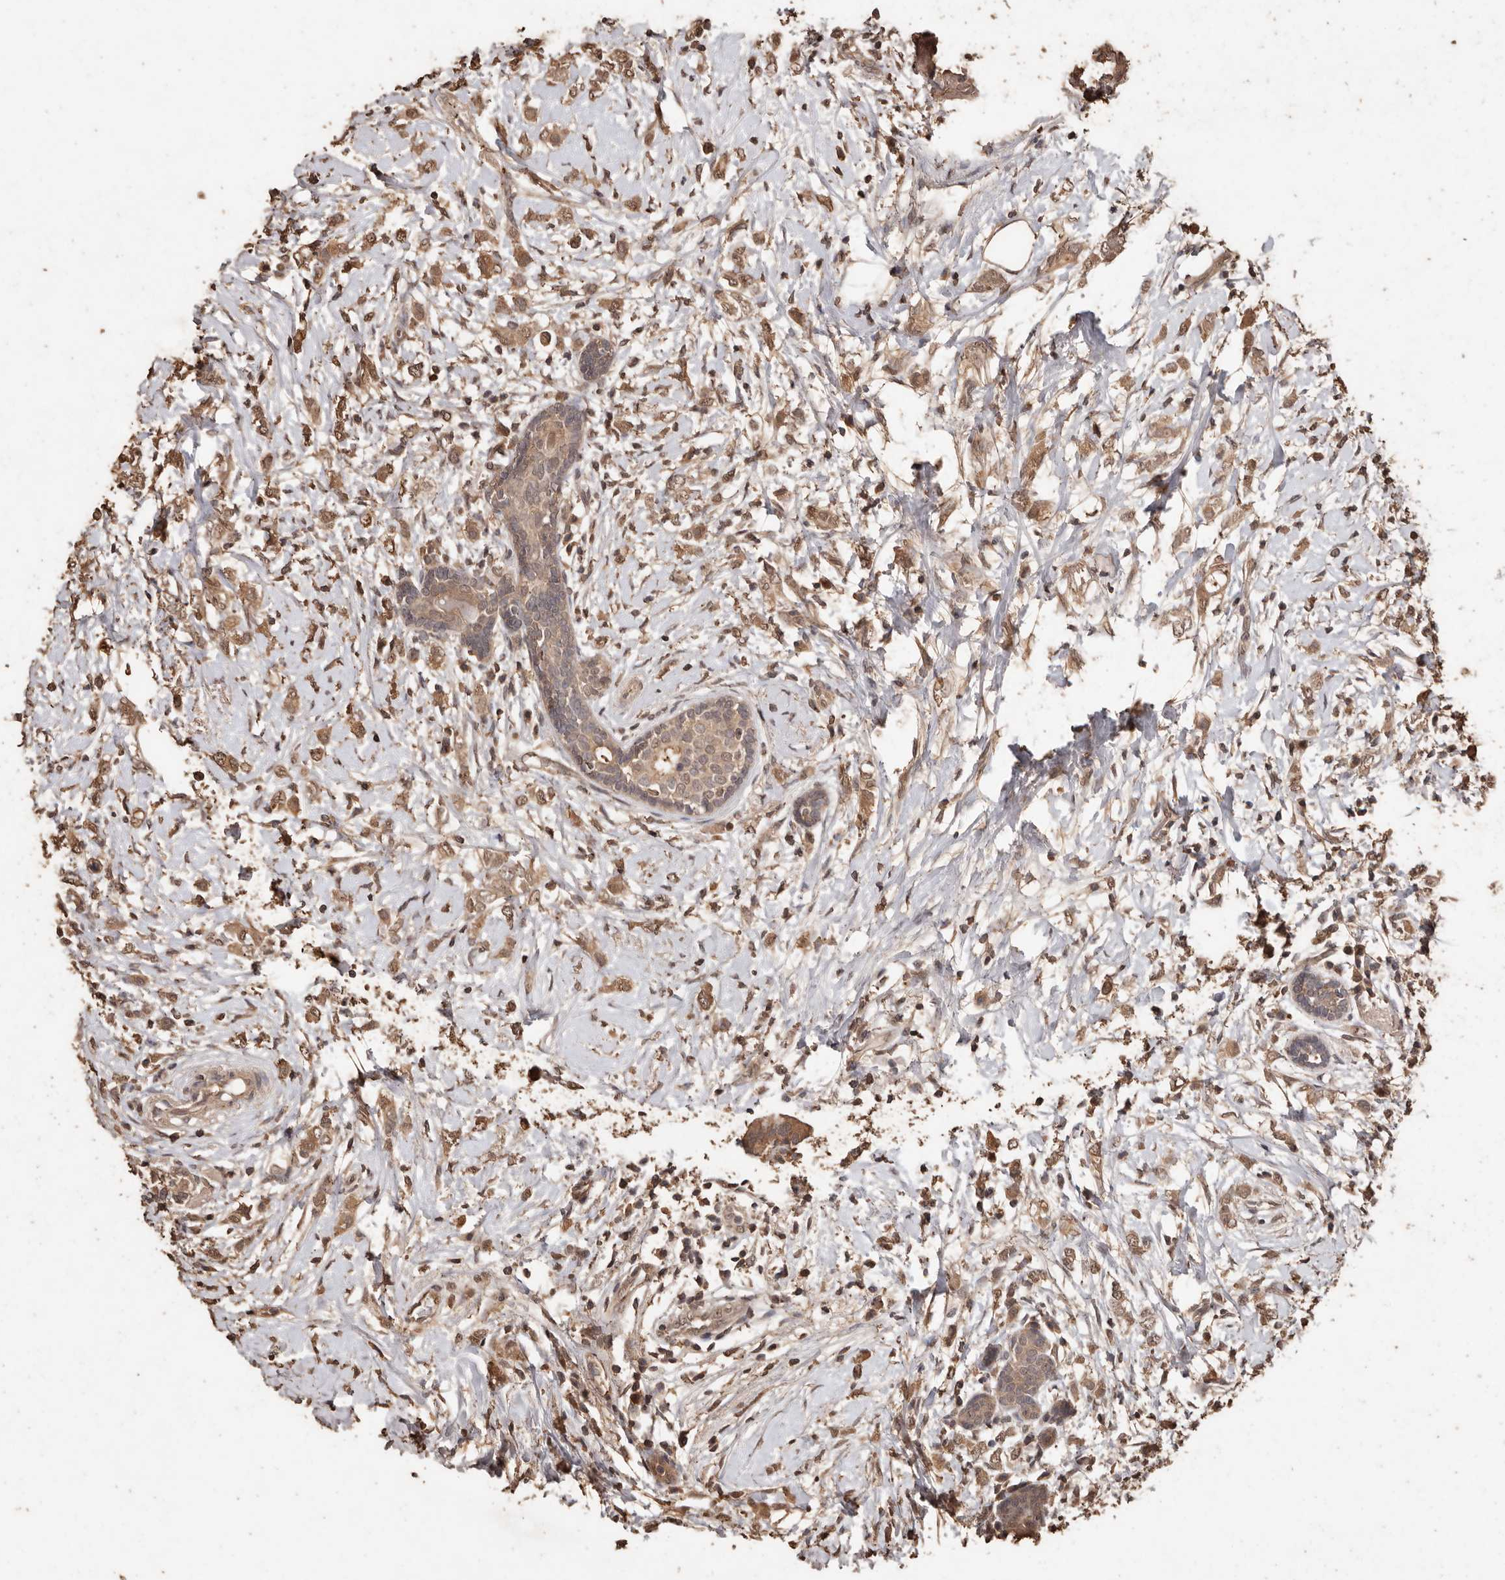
{"staining": {"intensity": "moderate", "quantity": ">75%", "location": "cytoplasmic/membranous"}, "tissue": "breast cancer", "cell_type": "Tumor cells", "image_type": "cancer", "snomed": [{"axis": "morphology", "description": "Normal tissue, NOS"}, {"axis": "morphology", "description": "Lobular carcinoma"}, {"axis": "topography", "description": "Breast"}], "caption": "High-magnification brightfield microscopy of breast cancer stained with DAB (brown) and counterstained with hematoxylin (blue). tumor cells exhibit moderate cytoplasmic/membranous expression is appreciated in approximately>75% of cells.", "gene": "PKDCC", "patient": {"sex": "female", "age": 47}}